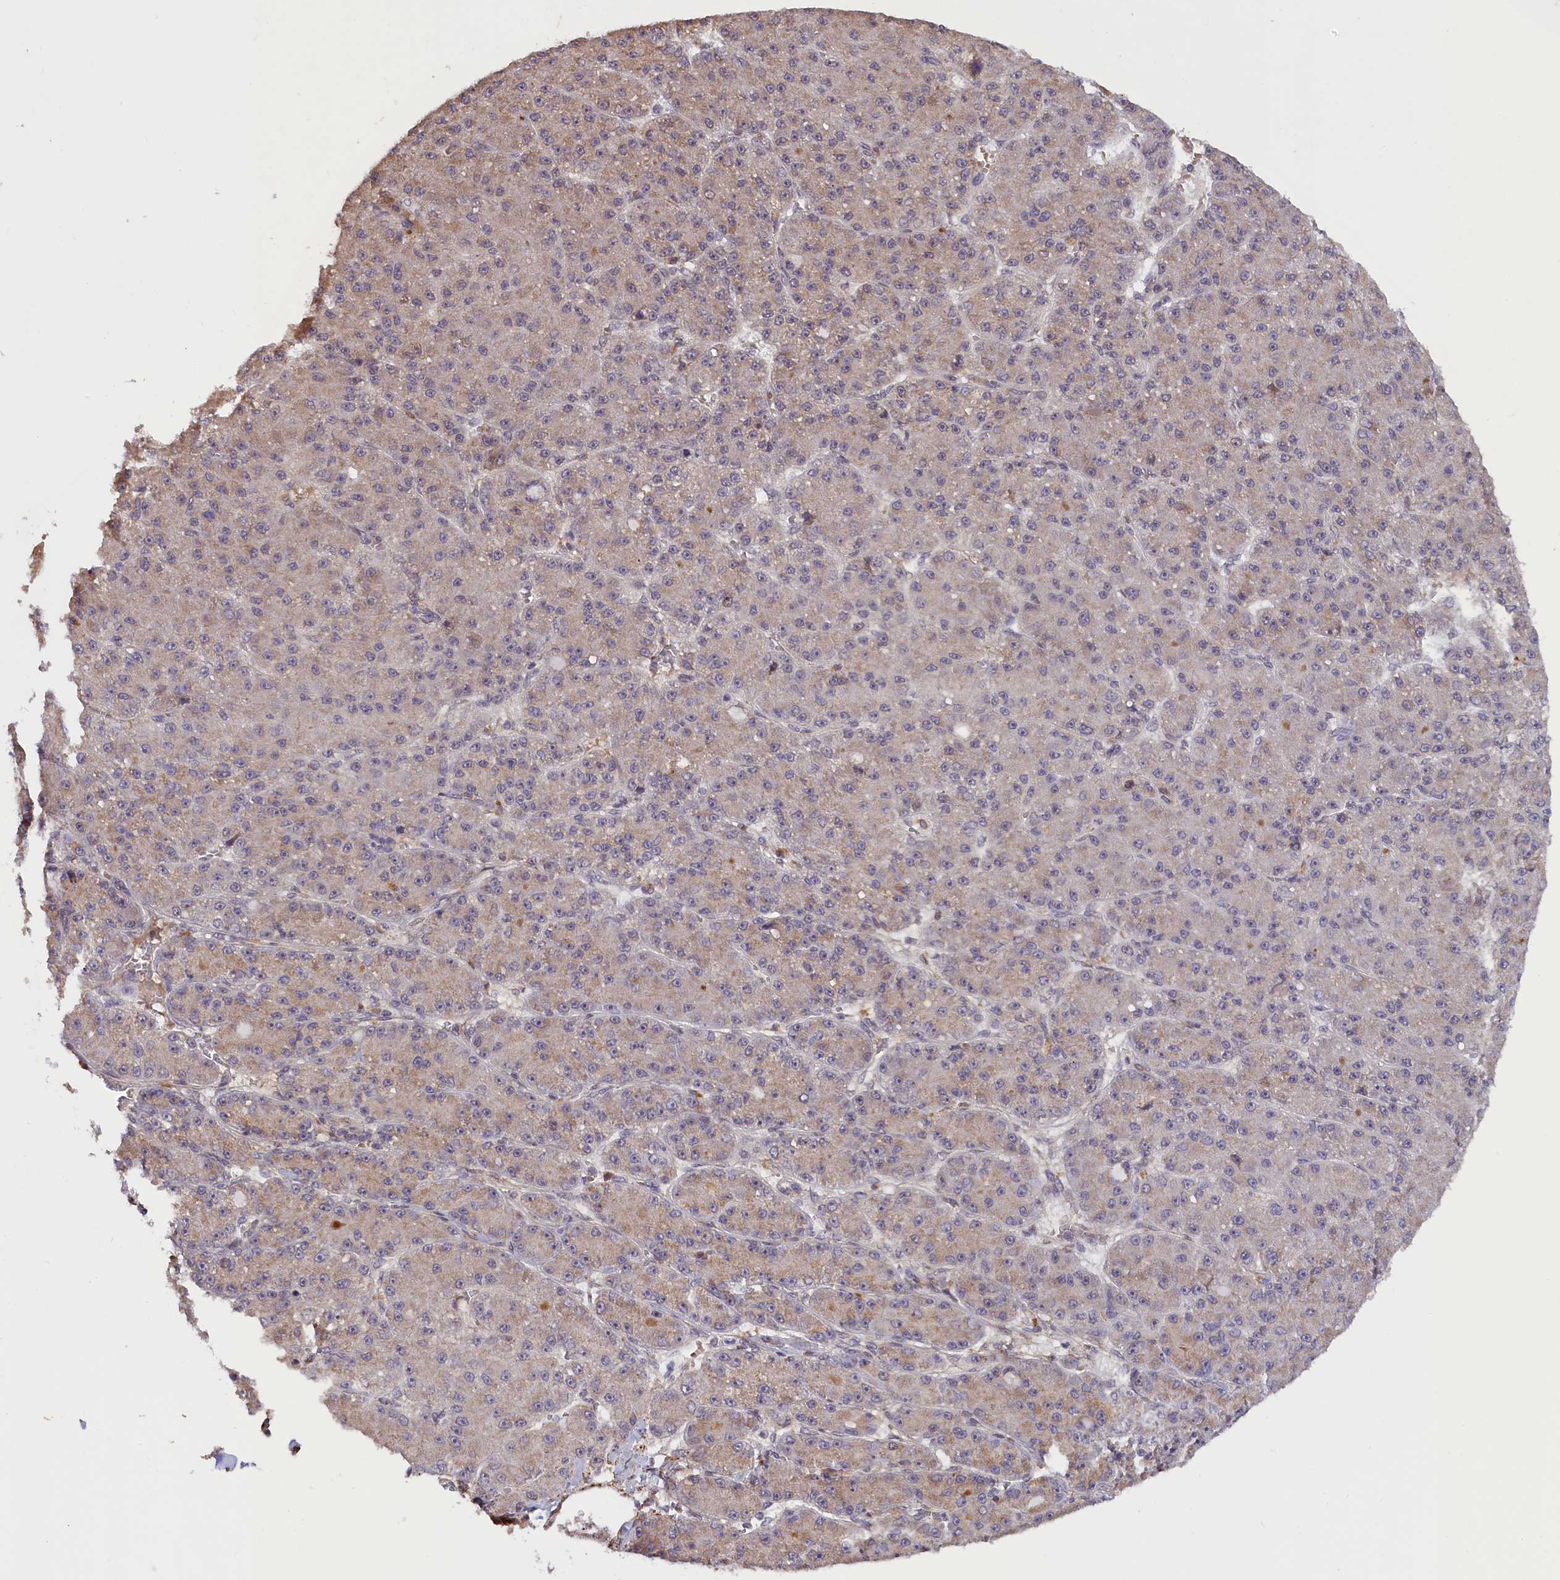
{"staining": {"intensity": "weak", "quantity": "25%-75%", "location": "cytoplasmic/membranous"}, "tissue": "liver cancer", "cell_type": "Tumor cells", "image_type": "cancer", "snomed": [{"axis": "morphology", "description": "Carcinoma, Hepatocellular, NOS"}, {"axis": "topography", "description": "Liver"}], "caption": "This is an image of immunohistochemistry staining of hepatocellular carcinoma (liver), which shows weak positivity in the cytoplasmic/membranous of tumor cells.", "gene": "ZNF480", "patient": {"sex": "male", "age": 67}}